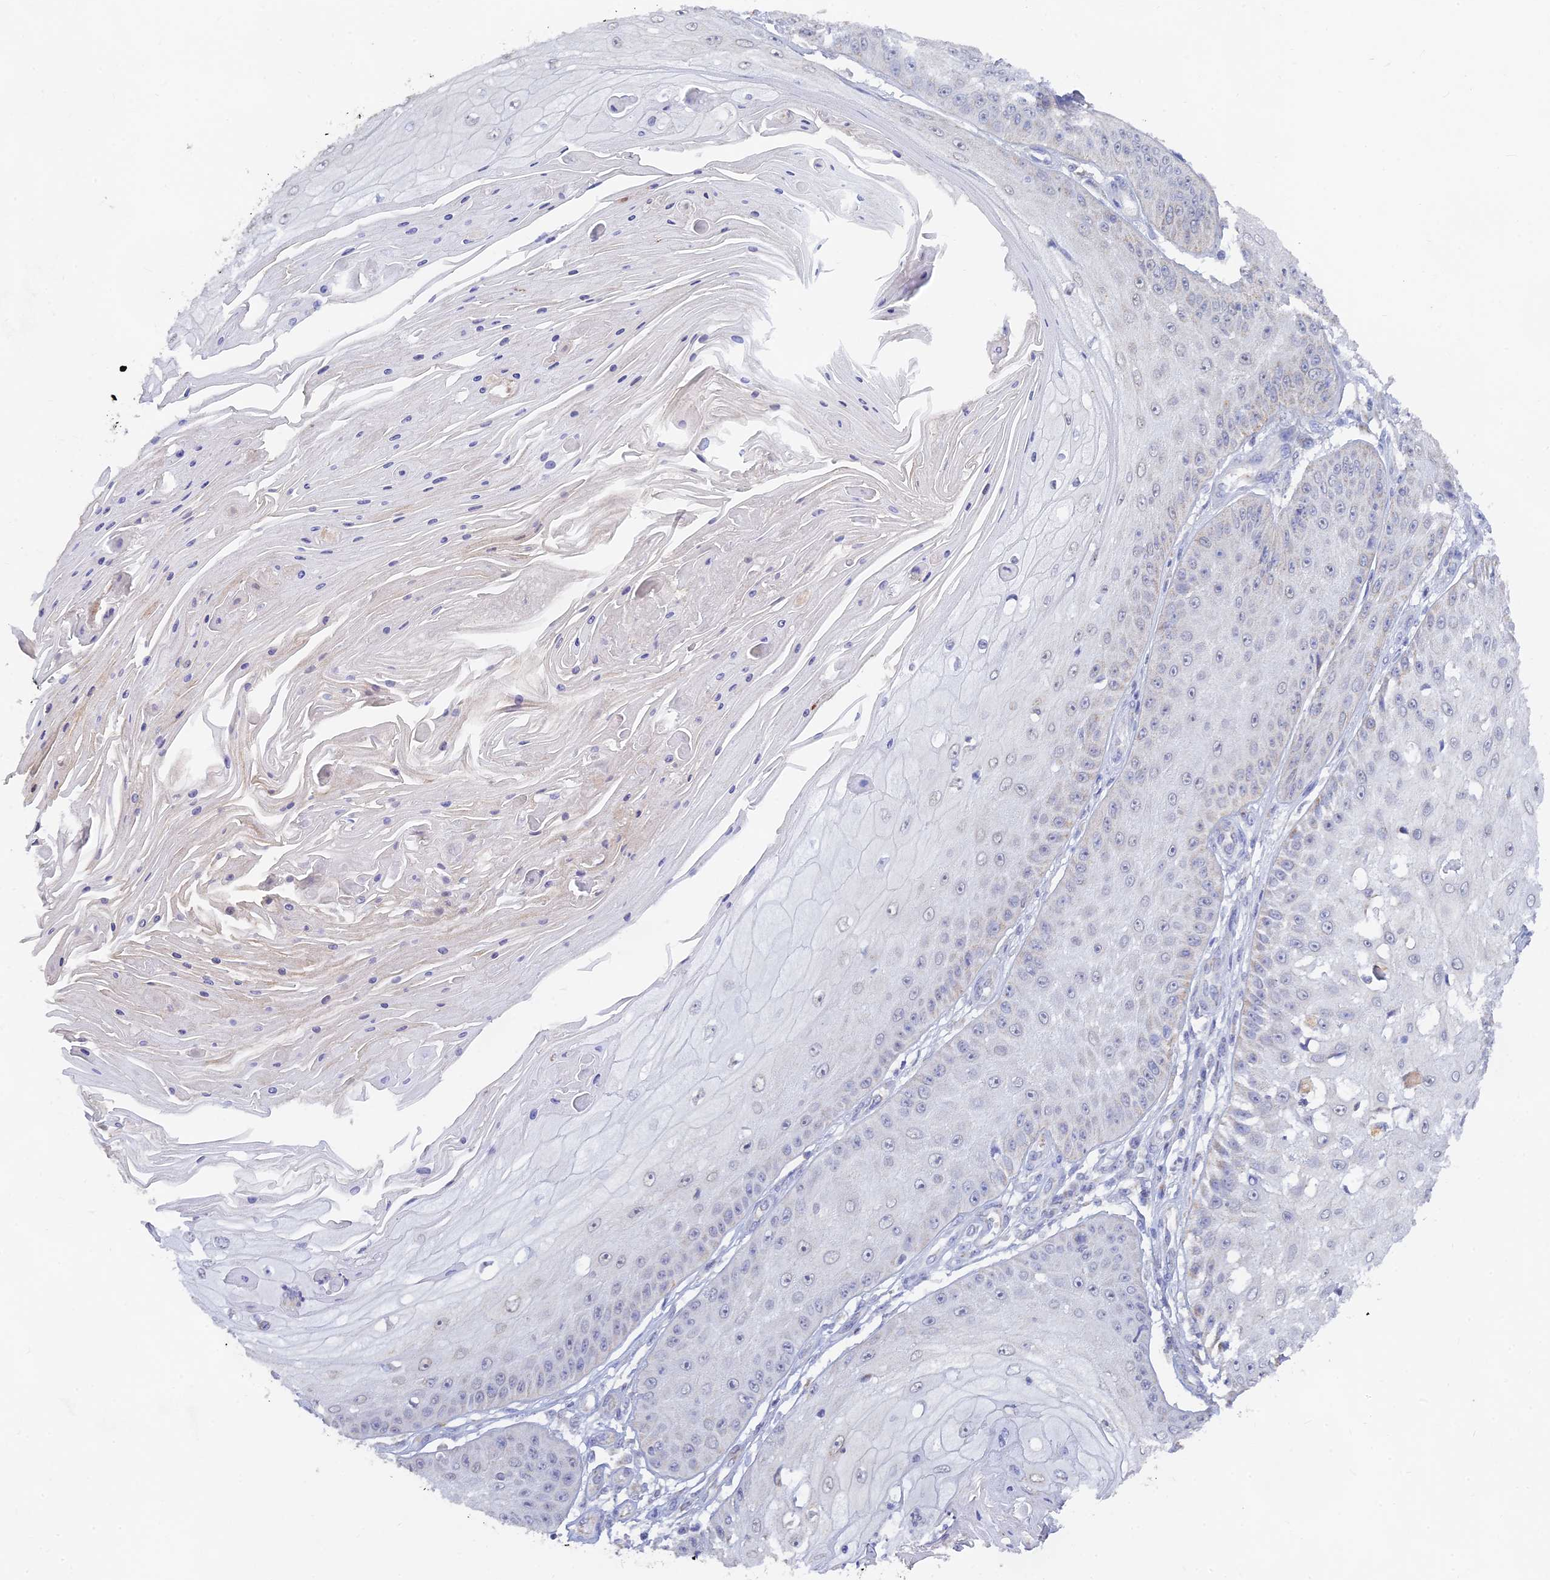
{"staining": {"intensity": "negative", "quantity": "none", "location": "none"}, "tissue": "skin cancer", "cell_type": "Tumor cells", "image_type": "cancer", "snomed": [{"axis": "morphology", "description": "Squamous cell carcinoma, NOS"}, {"axis": "topography", "description": "Skin"}], "caption": "Image shows no protein expression in tumor cells of skin cancer (squamous cell carcinoma) tissue.", "gene": "LRIF1", "patient": {"sex": "male", "age": 70}}